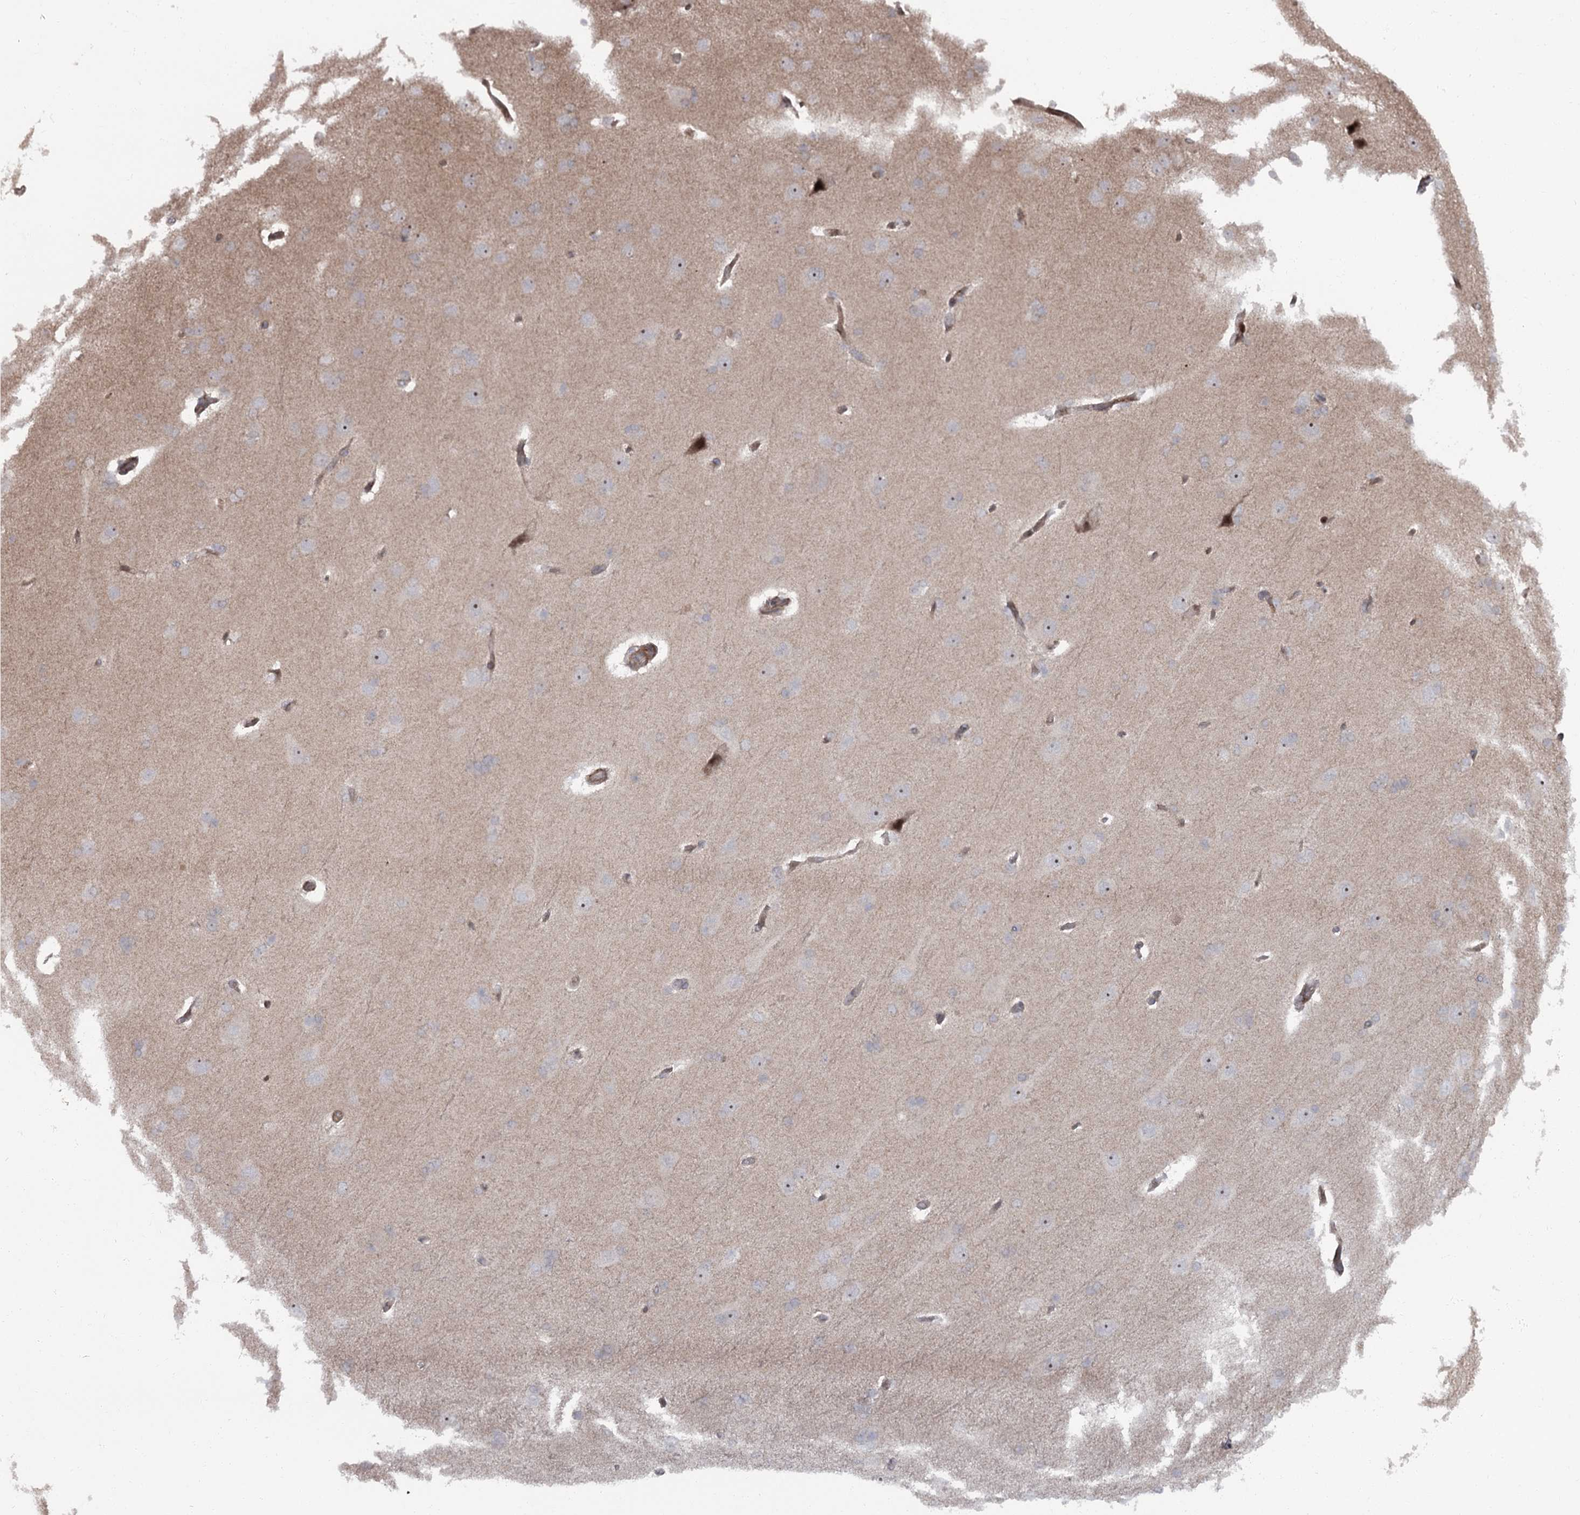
{"staining": {"intensity": "moderate", "quantity": "25%-75%", "location": "cytoplasmic/membranous"}, "tissue": "cerebral cortex", "cell_type": "Endothelial cells", "image_type": "normal", "snomed": [{"axis": "morphology", "description": "Normal tissue, NOS"}, {"axis": "topography", "description": "Cerebral cortex"}], "caption": "Brown immunohistochemical staining in benign cerebral cortex exhibits moderate cytoplasmic/membranous positivity in approximately 25%-75% of endothelial cells. The staining was performed using DAB, with brown indicating positive protein expression. Nuclei are stained blue with hematoxylin.", "gene": "THAP9", "patient": {"sex": "male", "age": 62}}